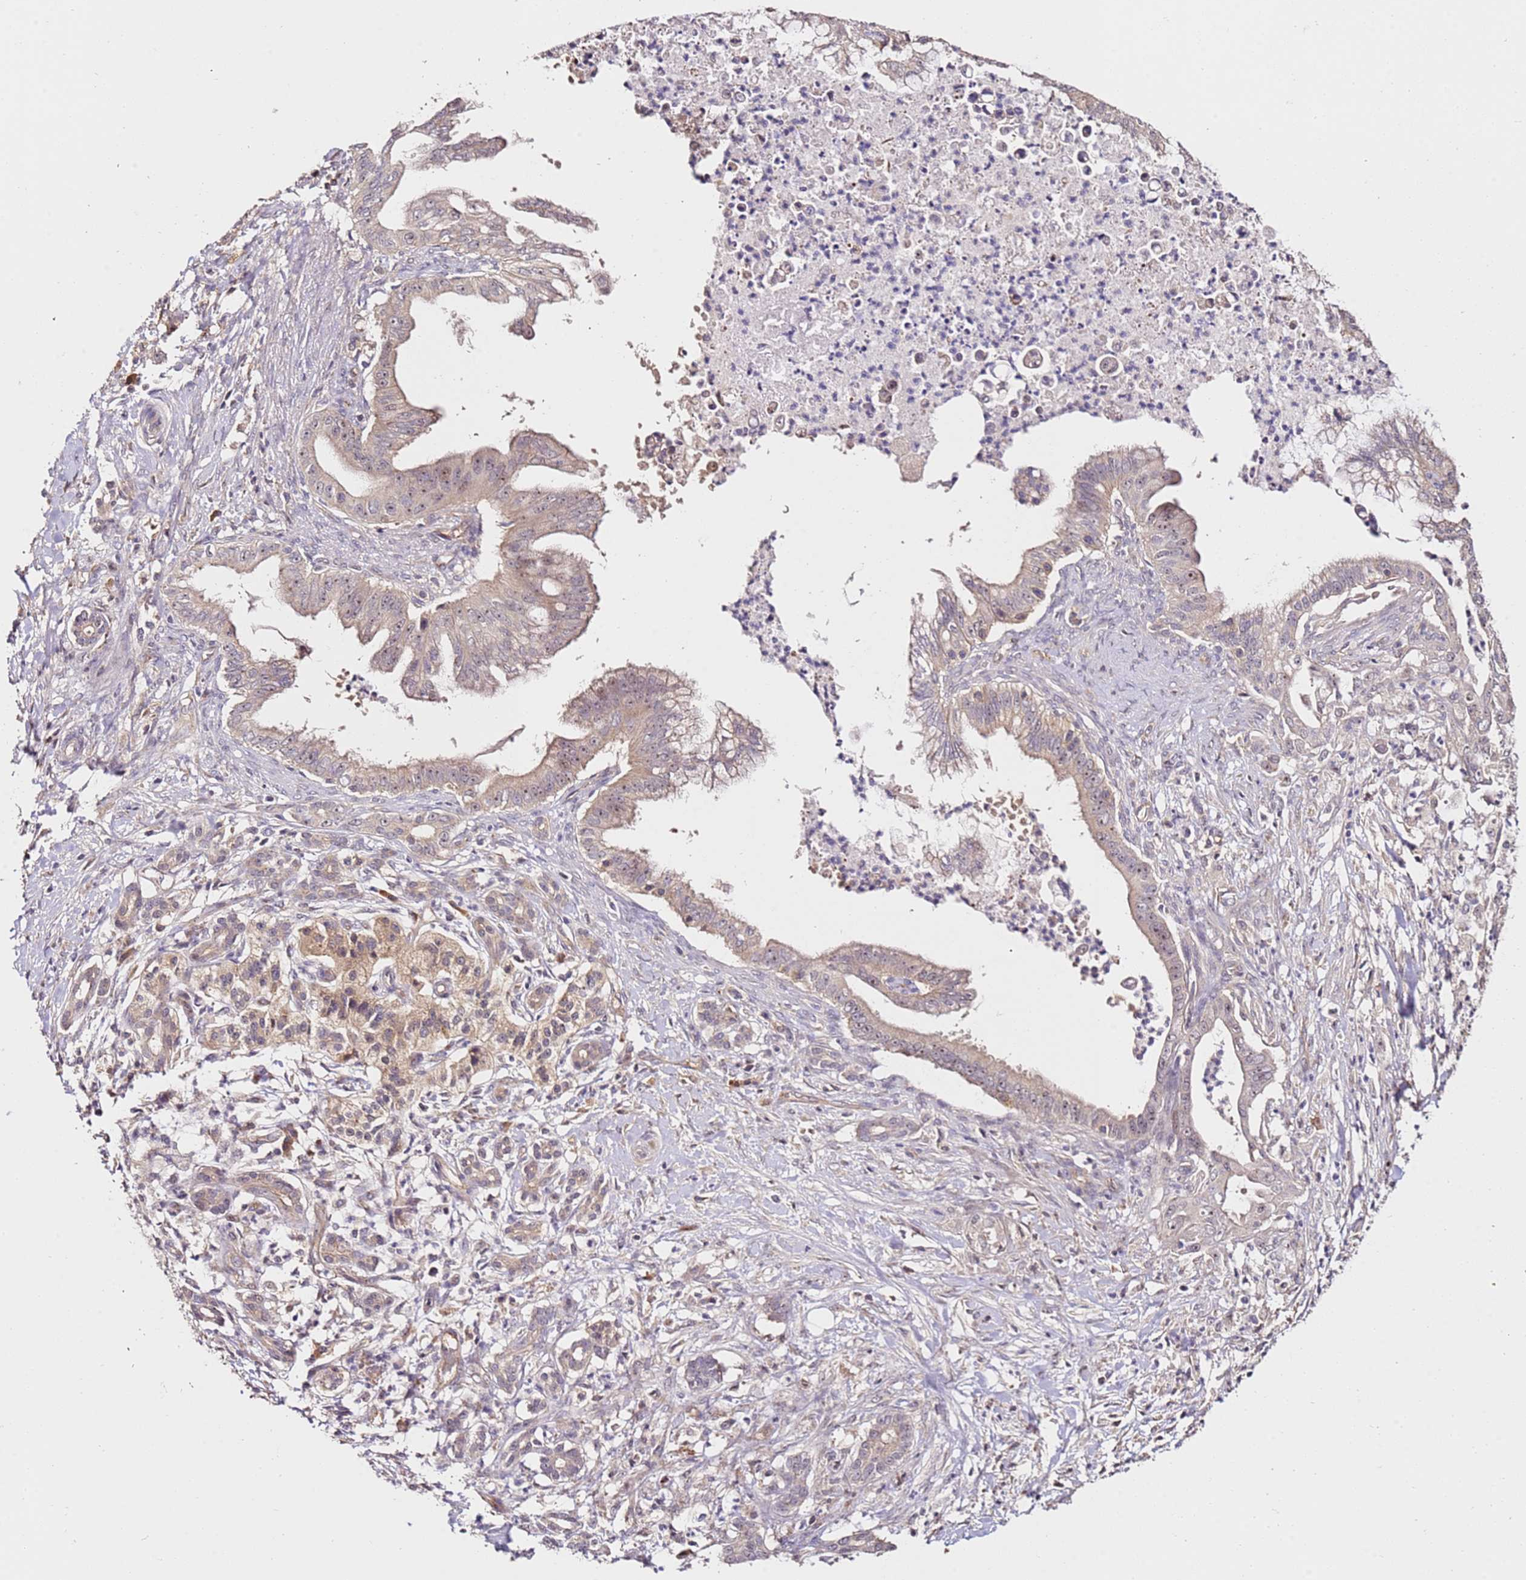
{"staining": {"intensity": "weak", "quantity": "25%-75%", "location": "cytoplasmic/membranous,nuclear"}, "tissue": "pancreatic cancer", "cell_type": "Tumor cells", "image_type": "cancer", "snomed": [{"axis": "morphology", "description": "Adenocarcinoma, NOS"}, {"axis": "topography", "description": "Pancreas"}], "caption": "IHC of human adenocarcinoma (pancreatic) displays low levels of weak cytoplasmic/membranous and nuclear positivity in about 25%-75% of tumor cells.", "gene": "DDX27", "patient": {"sex": "male", "age": 58}}